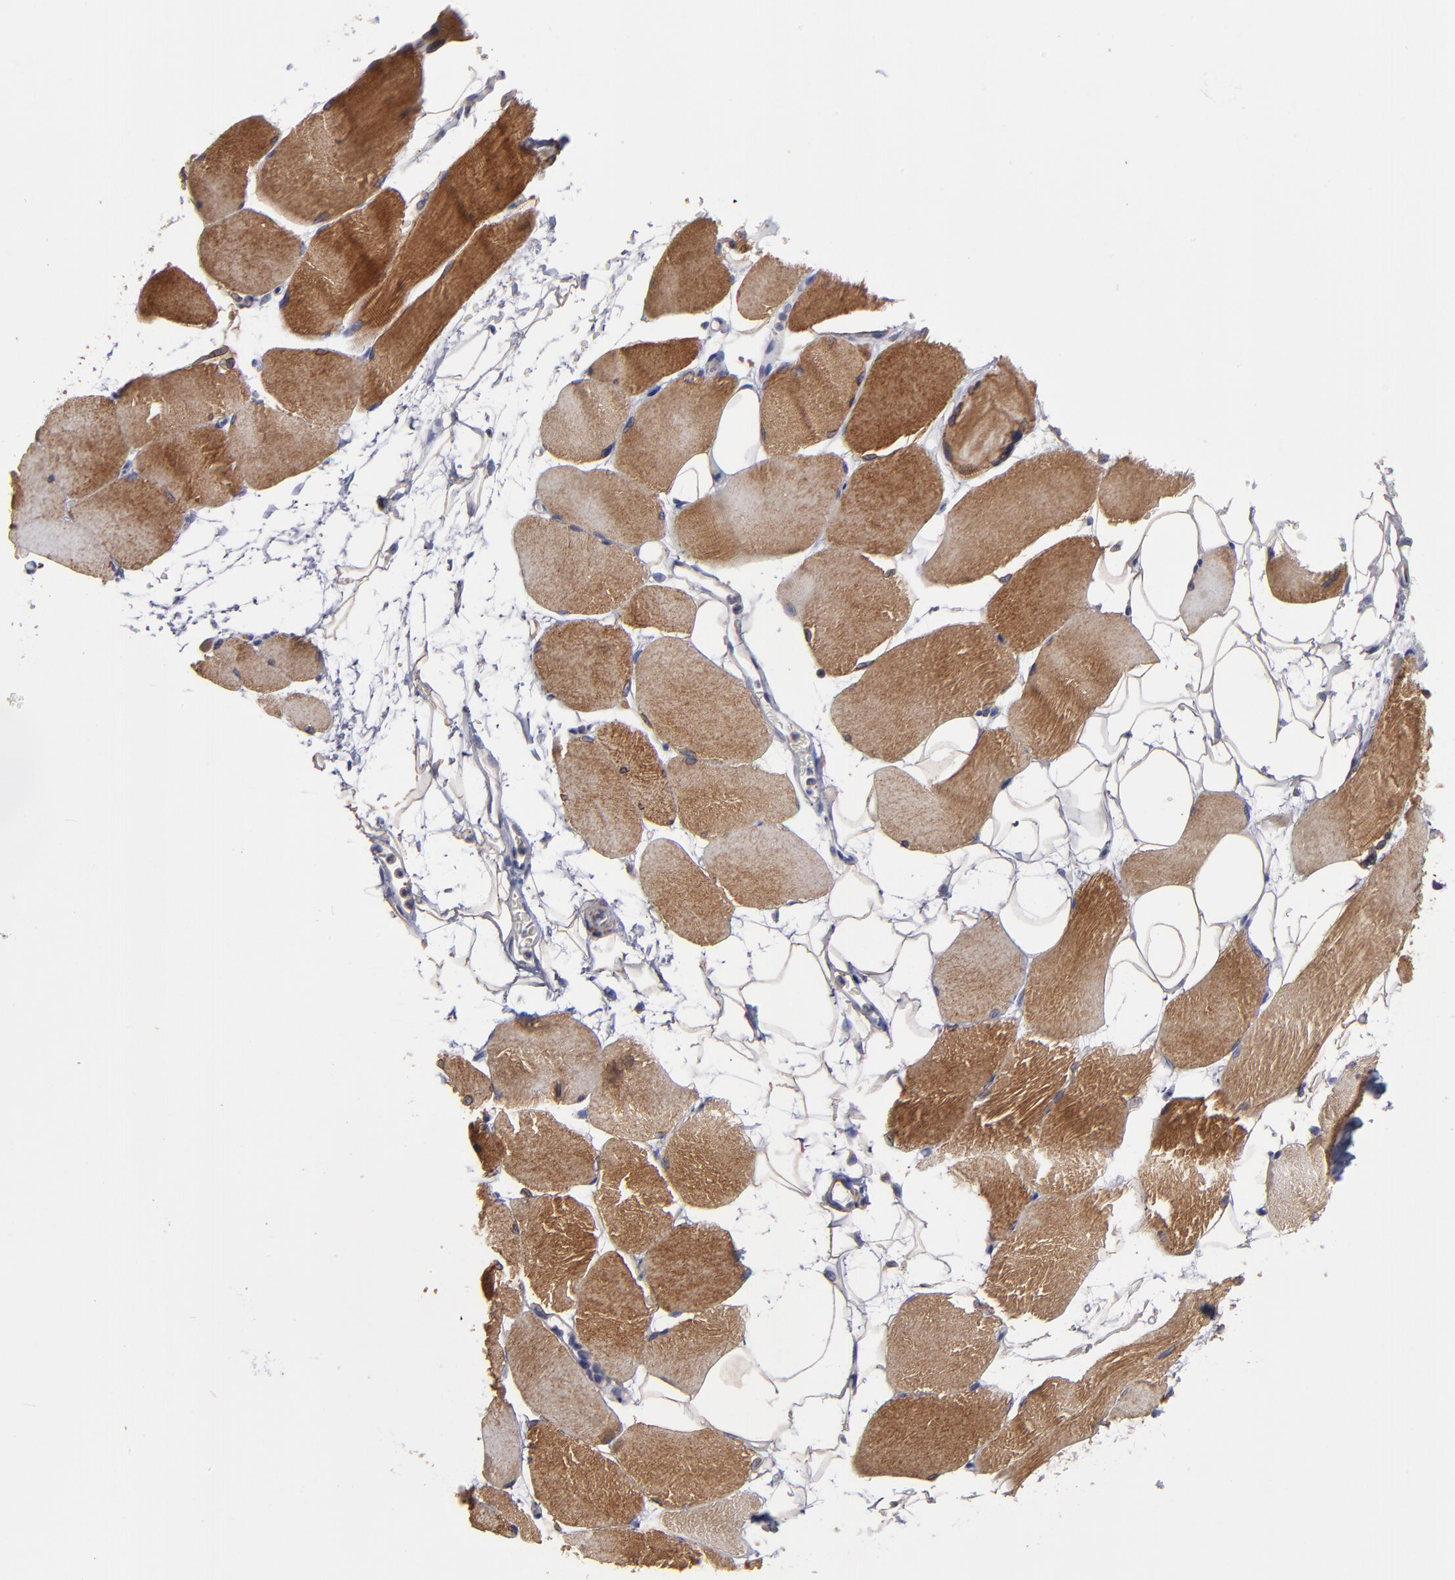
{"staining": {"intensity": "moderate", "quantity": "25%-75%", "location": "cytoplasmic/membranous"}, "tissue": "skeletal muscle", "cell_type": "Myocytes", "image_type": "normal", "snomed": [{"axis": "morphology", "description": "Normal tissue, NOS"}, {"axis": "topography", "description": "Skeletal muscle"}, {"axis": "topography", "description": "Parathyroid gland"}], "caption": "Protein staining by immunohistochemistry (IHC) displays moderate cytoplasmic/membranous positivity in approximately 25%-75% of myocytes in unremarkable skeletal muscle. (DAB IHC with brightfield microscopy, high magnification).", "gene": "SLMAP", "patient": {"sex": "female", "age": 37}}